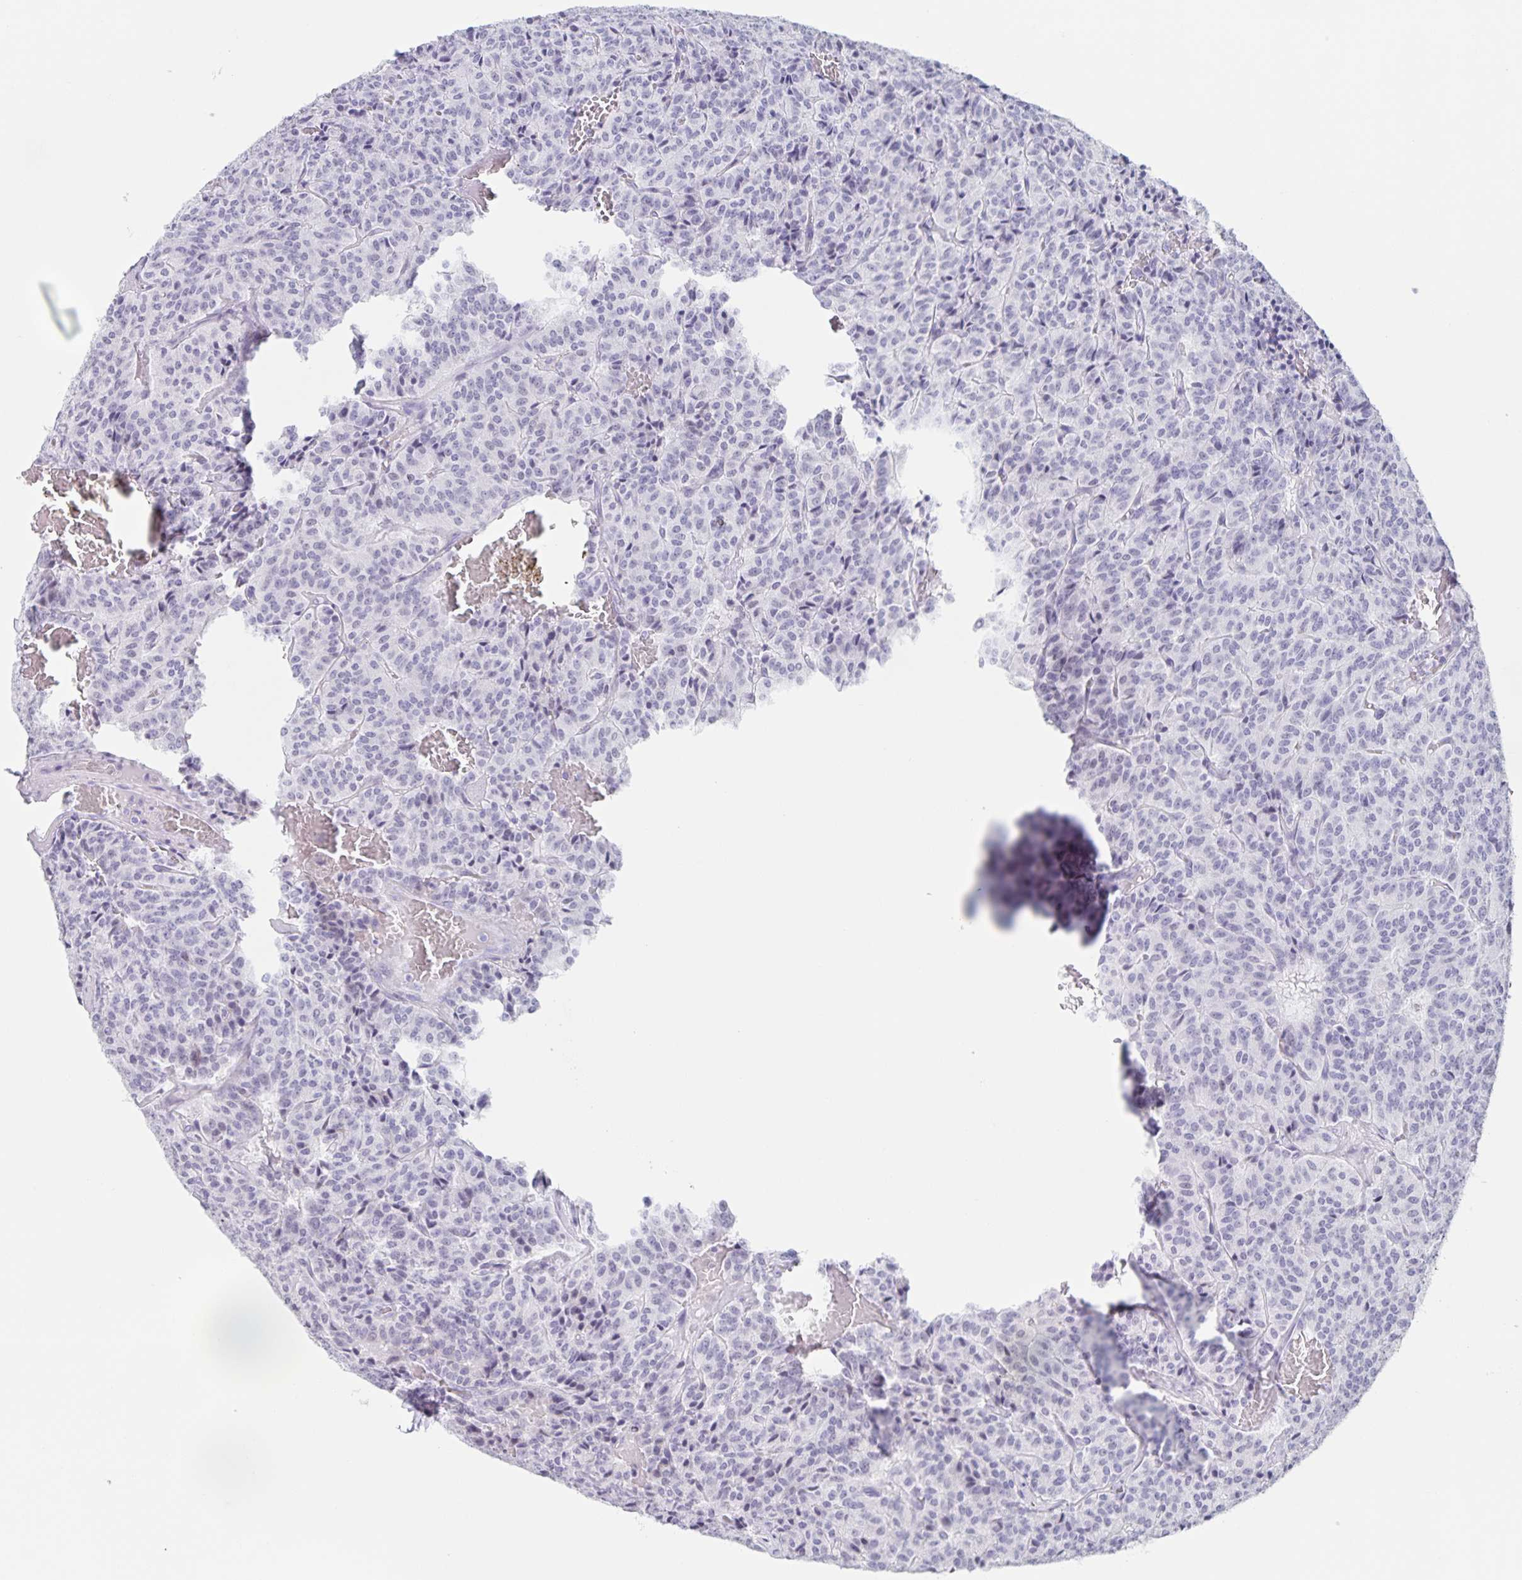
{"staining": {"intensity": "negative", "quantity": "none", "location": "none"}, "tissue": "carcinoid", "cell_type": "Tumor cells", "image_type": "cancer", "snomed": [{"axis": "morphology", "description": "Carcinoid, malignant, NOS"}, {"axis": "topography", "description": "Lung"}], "caption": "The image shows no staining of tumor cells in malignant carcinoid.", "gene": "LCE6A", "patient": {"sex": "male", "age": 70}}